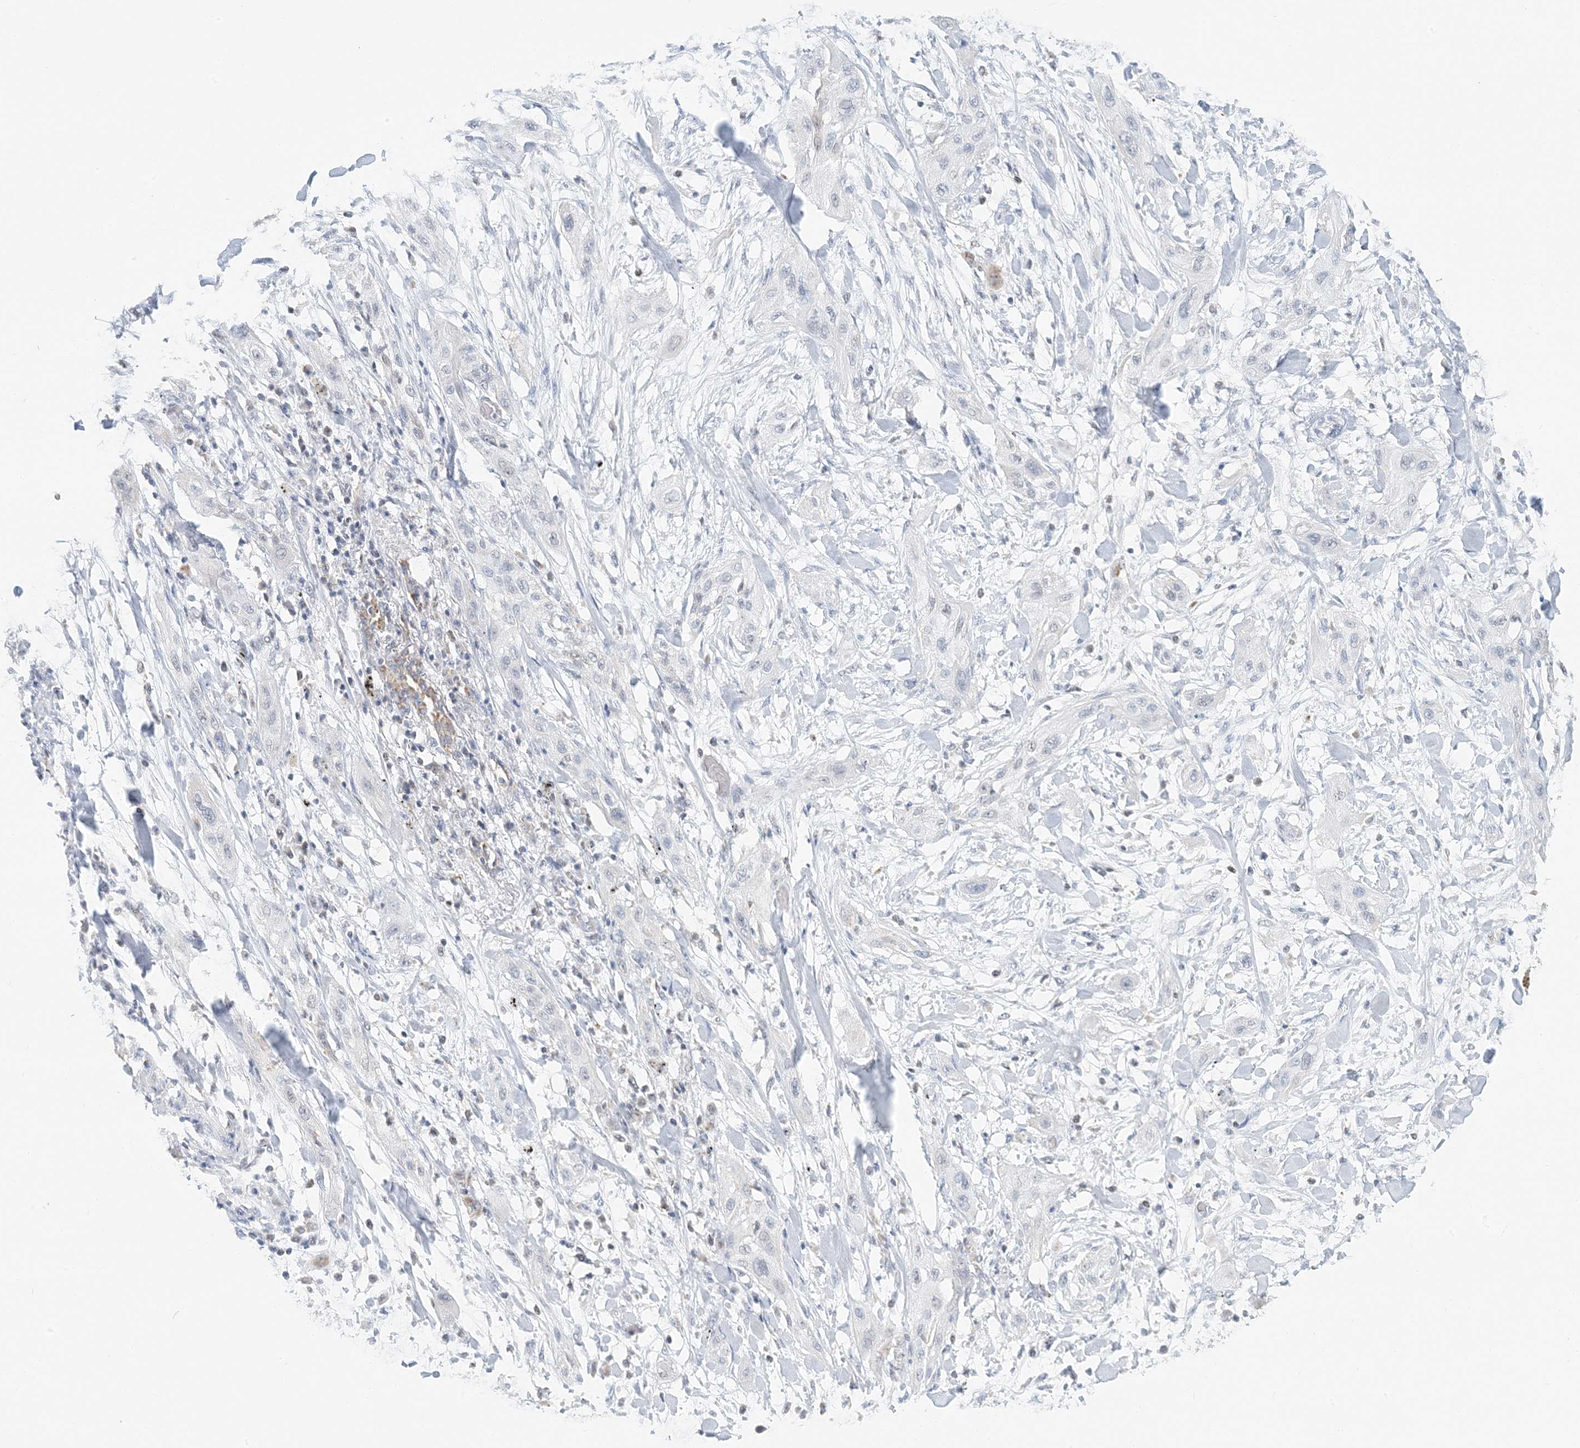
{"staining": {"intensity": "negative", "quantity": "none", "location": "none"}, "tissue": "lung cancer", "cell_type": "Tumor cells", "image_type": "cancer", "snomed": [{"axis": "morphology", "description": "Squamous cell carcinoma, NOS"}, {"axis": "topography", "description": "Lung"}], "caption": "Immunohistochemistry (IHC) of squamous cell carcinoma (lung) demonstrates no staining in tumor cells.", "gene": "BDH1", "patient": {"sex": "female", "age": 47}}